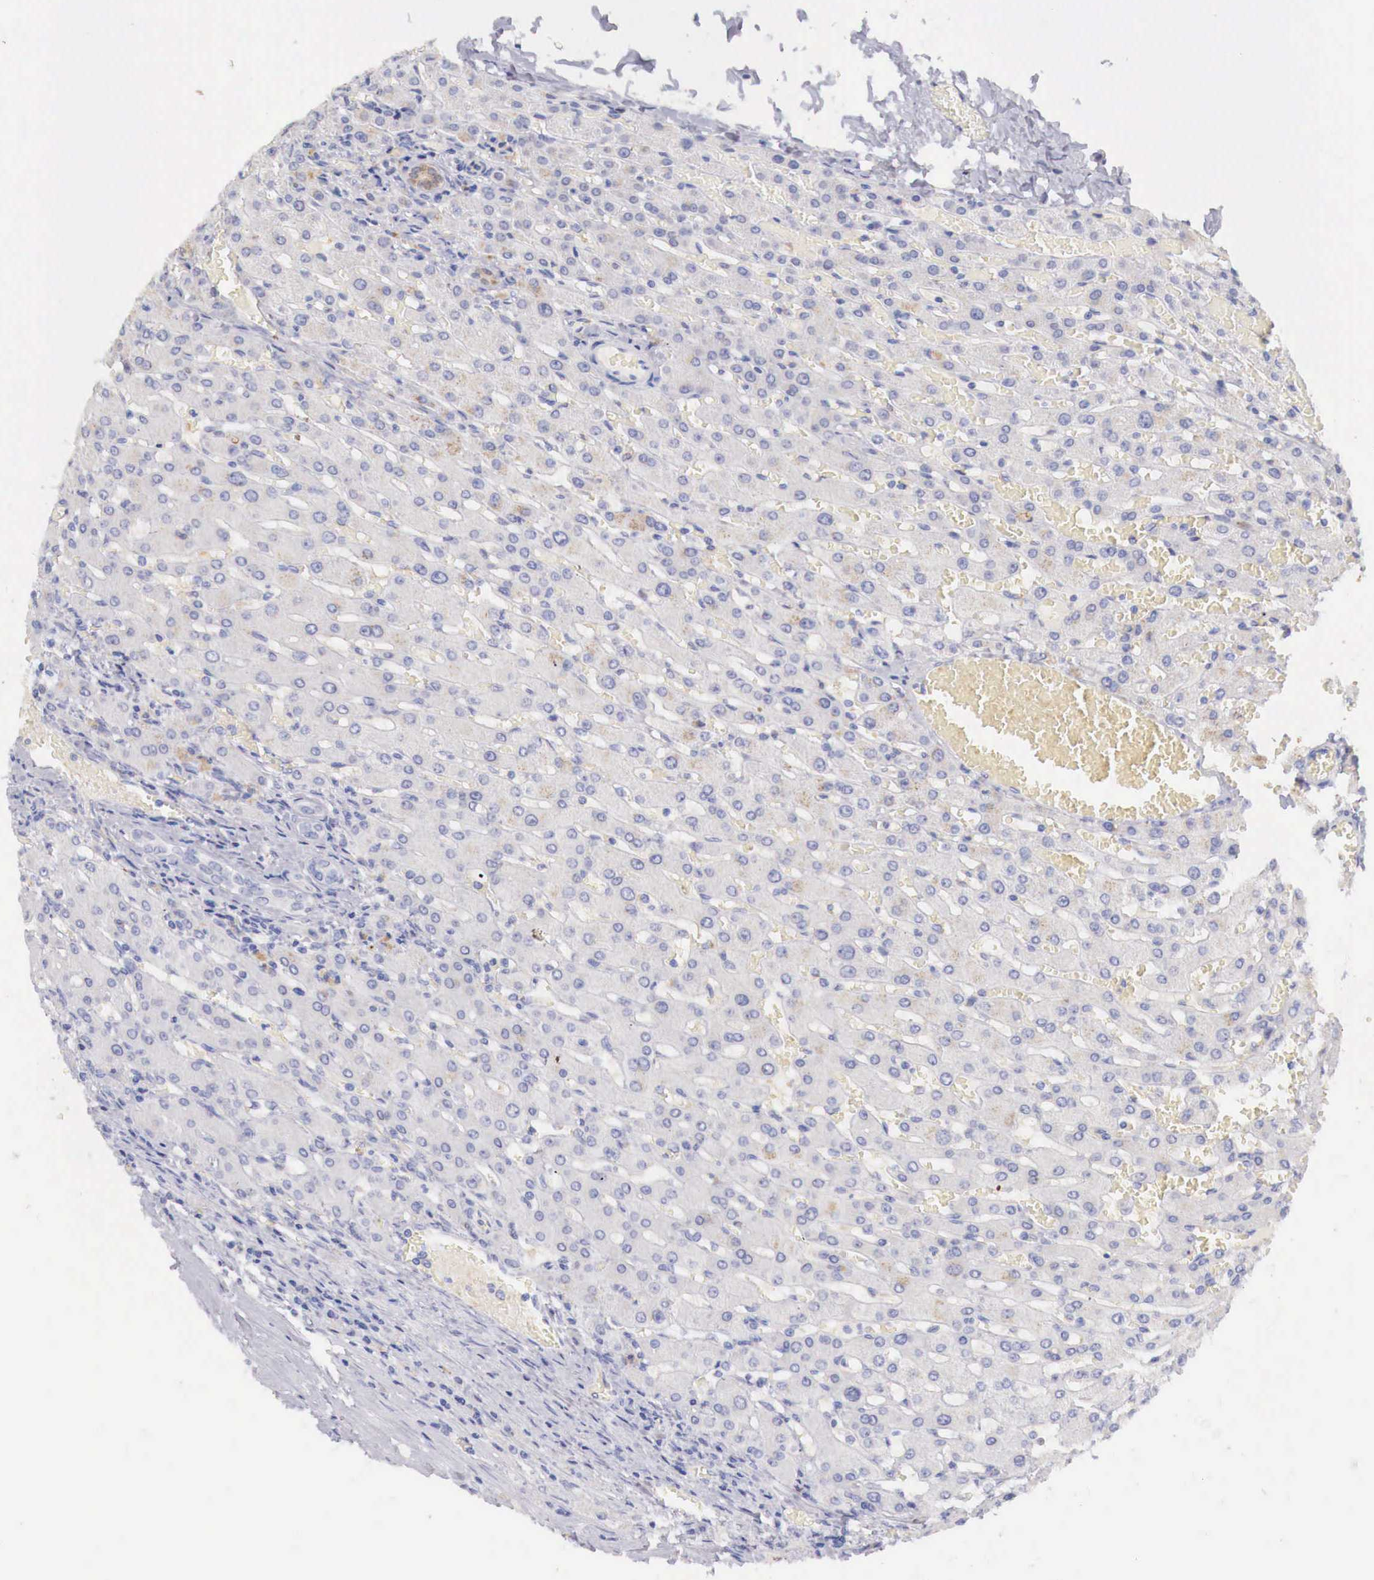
{"staining": {"intensity": "strong", "quantity": "<25%", "location": "cytoplasmic/membranous,nuclear"}, "tissue": "liver", "cell_type": "Cholangiocytes", "image_type": "normal", "snomed": [{"axis": "morphology", "description": "Normal tissue, NOS"}, {"axis": "topography", "description": "Liver"}], "caption": "A high-resolution photomicrograph shows immunohistochemistry staining of normal liver, which demonstrates strong cytoplasmic/membranous,nuclear expression in about <25% of cholangiocytes.", "gene": "ITIH6", "patient": {"sex": "female", "age": 30}}